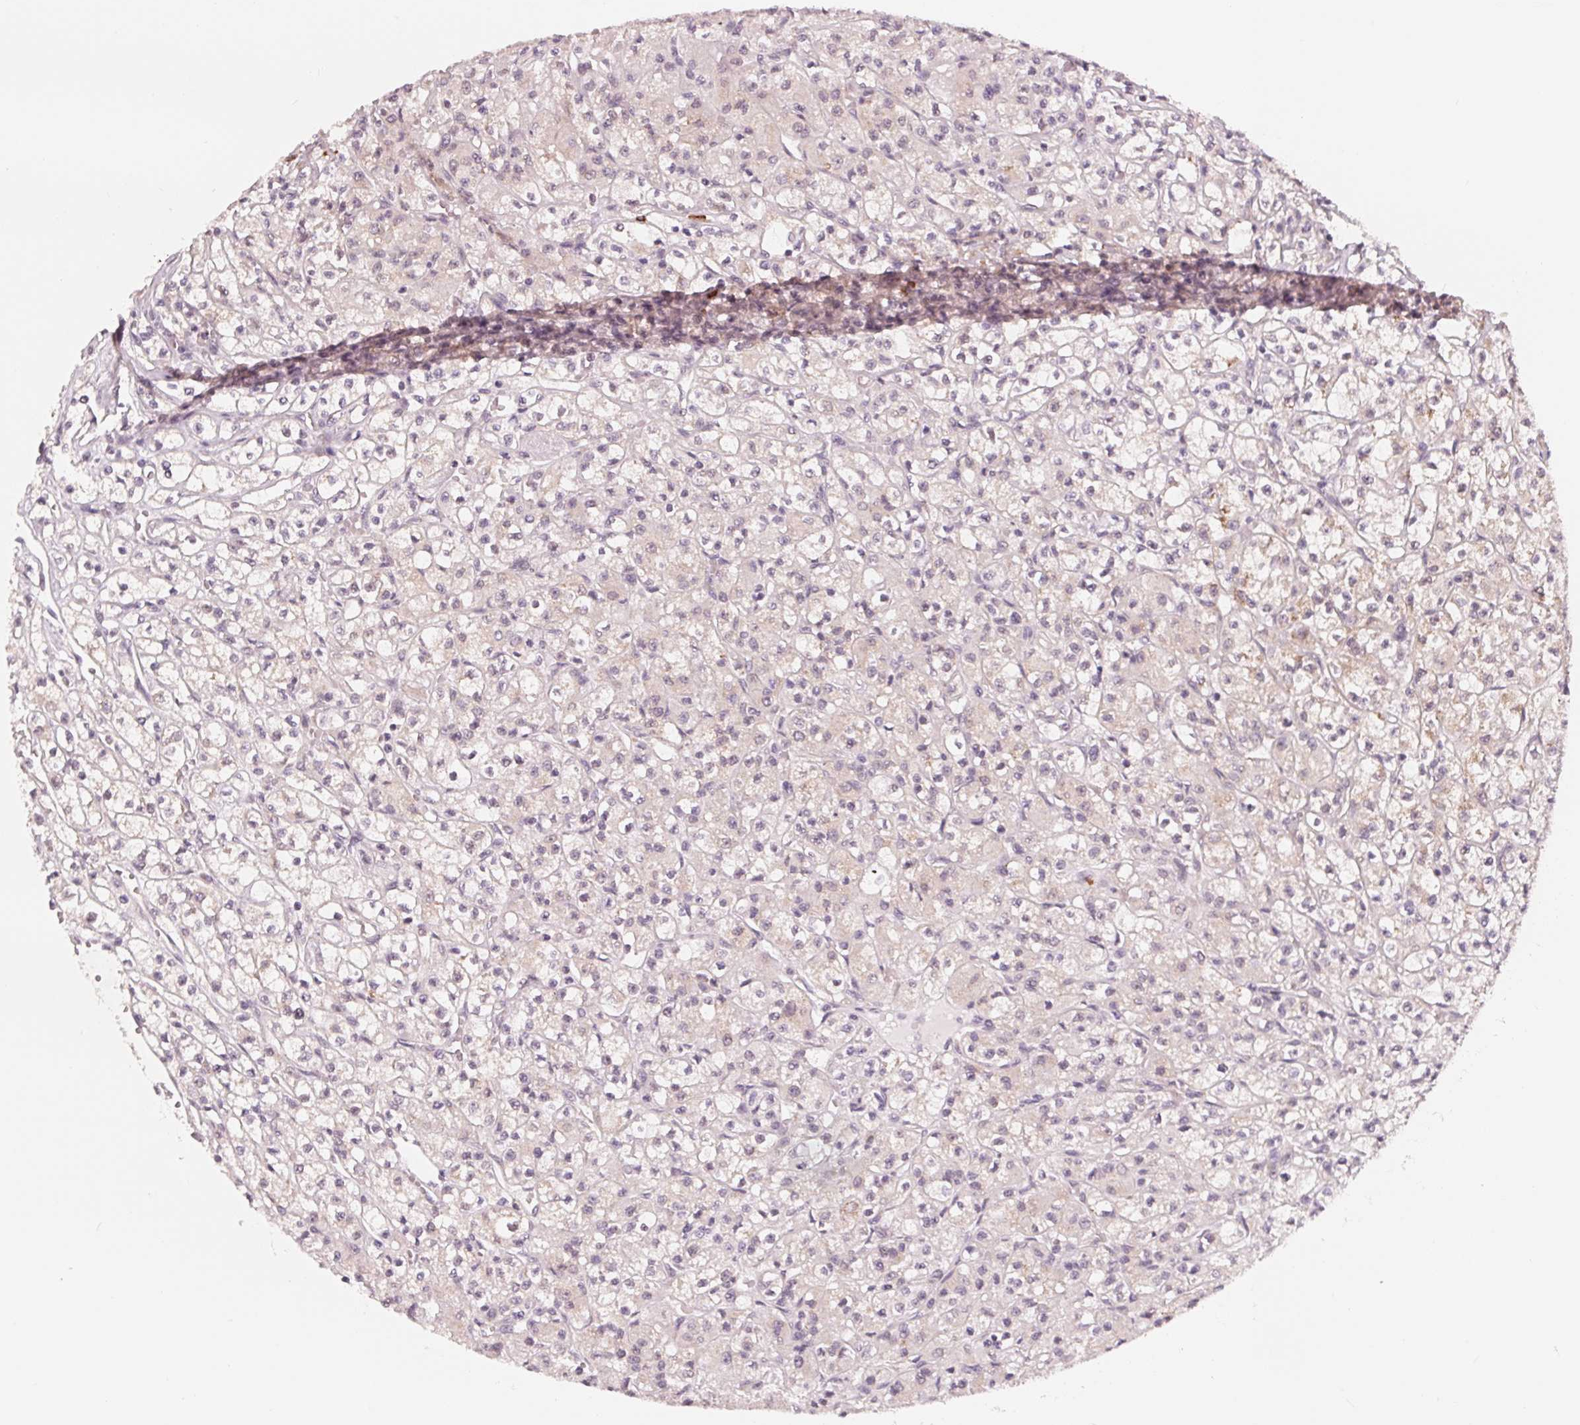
{"staining": {"intensity": "weak", "quantity": "<25%", "location": "cytoplasmic/membranous"}, "tissue": "renal cancer", "cell_type": "Tumor cells", "image_type": "cancer", "snomed": [{"axis": "morphology", "description": "Adenocarcinoma, NOS"}, {"axis": "topography", "description": "Kidney"}], "caption": "Immunohistochemical staining of human adenocarcinoma (renal) demonstrates no significant expression in tumor cells.", "gene": "GIGYF2", "patient": {"sex": "female", "age": 70}}